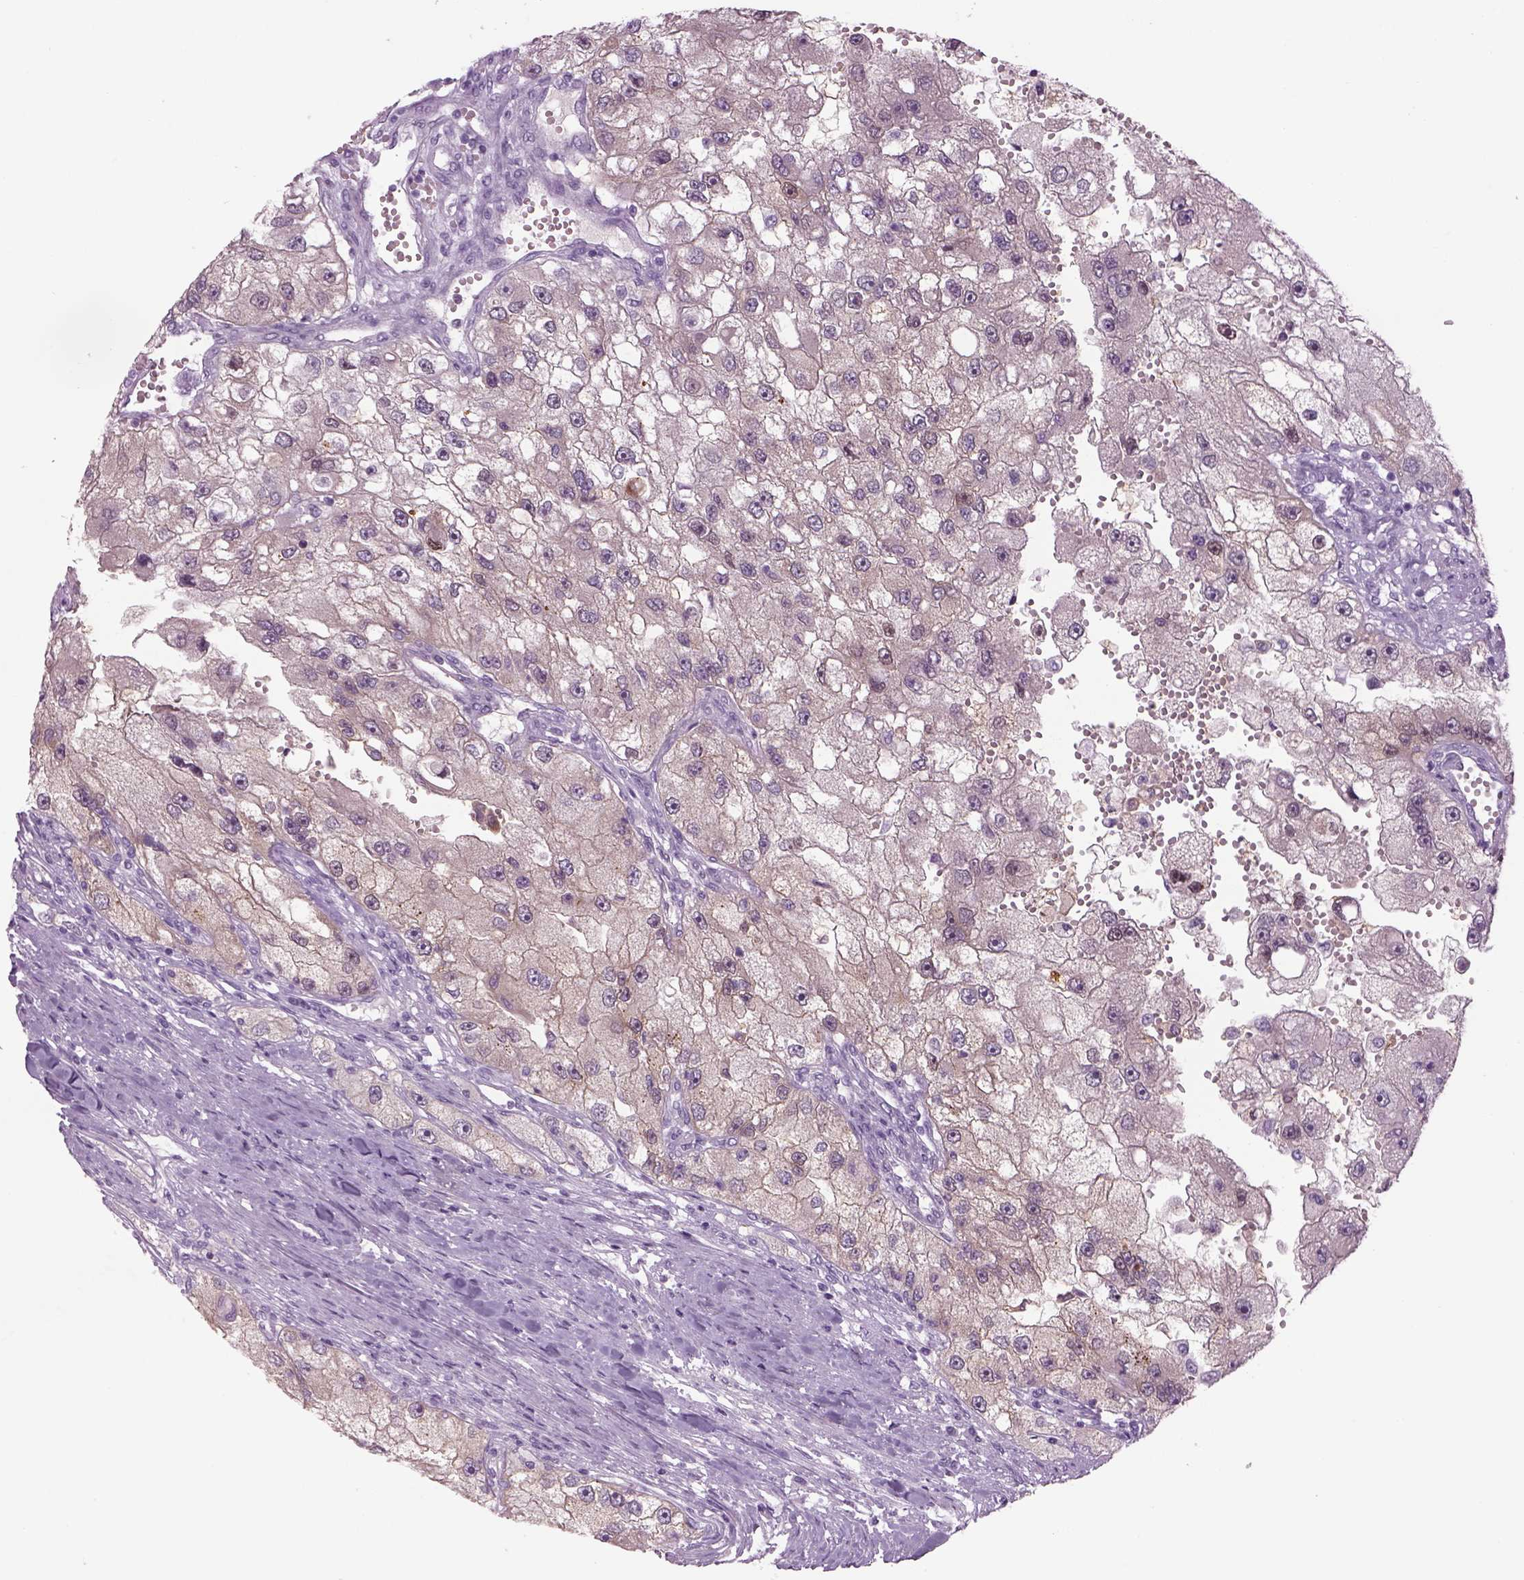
{"staining": {"intensity": "weak", "quantity": "25%-75%", "location": "cytoplasmic/membranous"}, "tissue": "renal cancer", "cell_type": "Tumor cells", "image_type": "cancer", "snomed": [{"axis": "morphology", "description": "Adenocarcinoma, NOS"}, {"axis": "topography", "description": "Kidney"}], "caption": "Protein expression by immunohistochemistry shows weak cytoplasmic/membranous expression in approximately 25%-75% of tumor cells in renal cancer.", "gene": "MDH1B", "patient": {"sex": "male", "age": 63}}